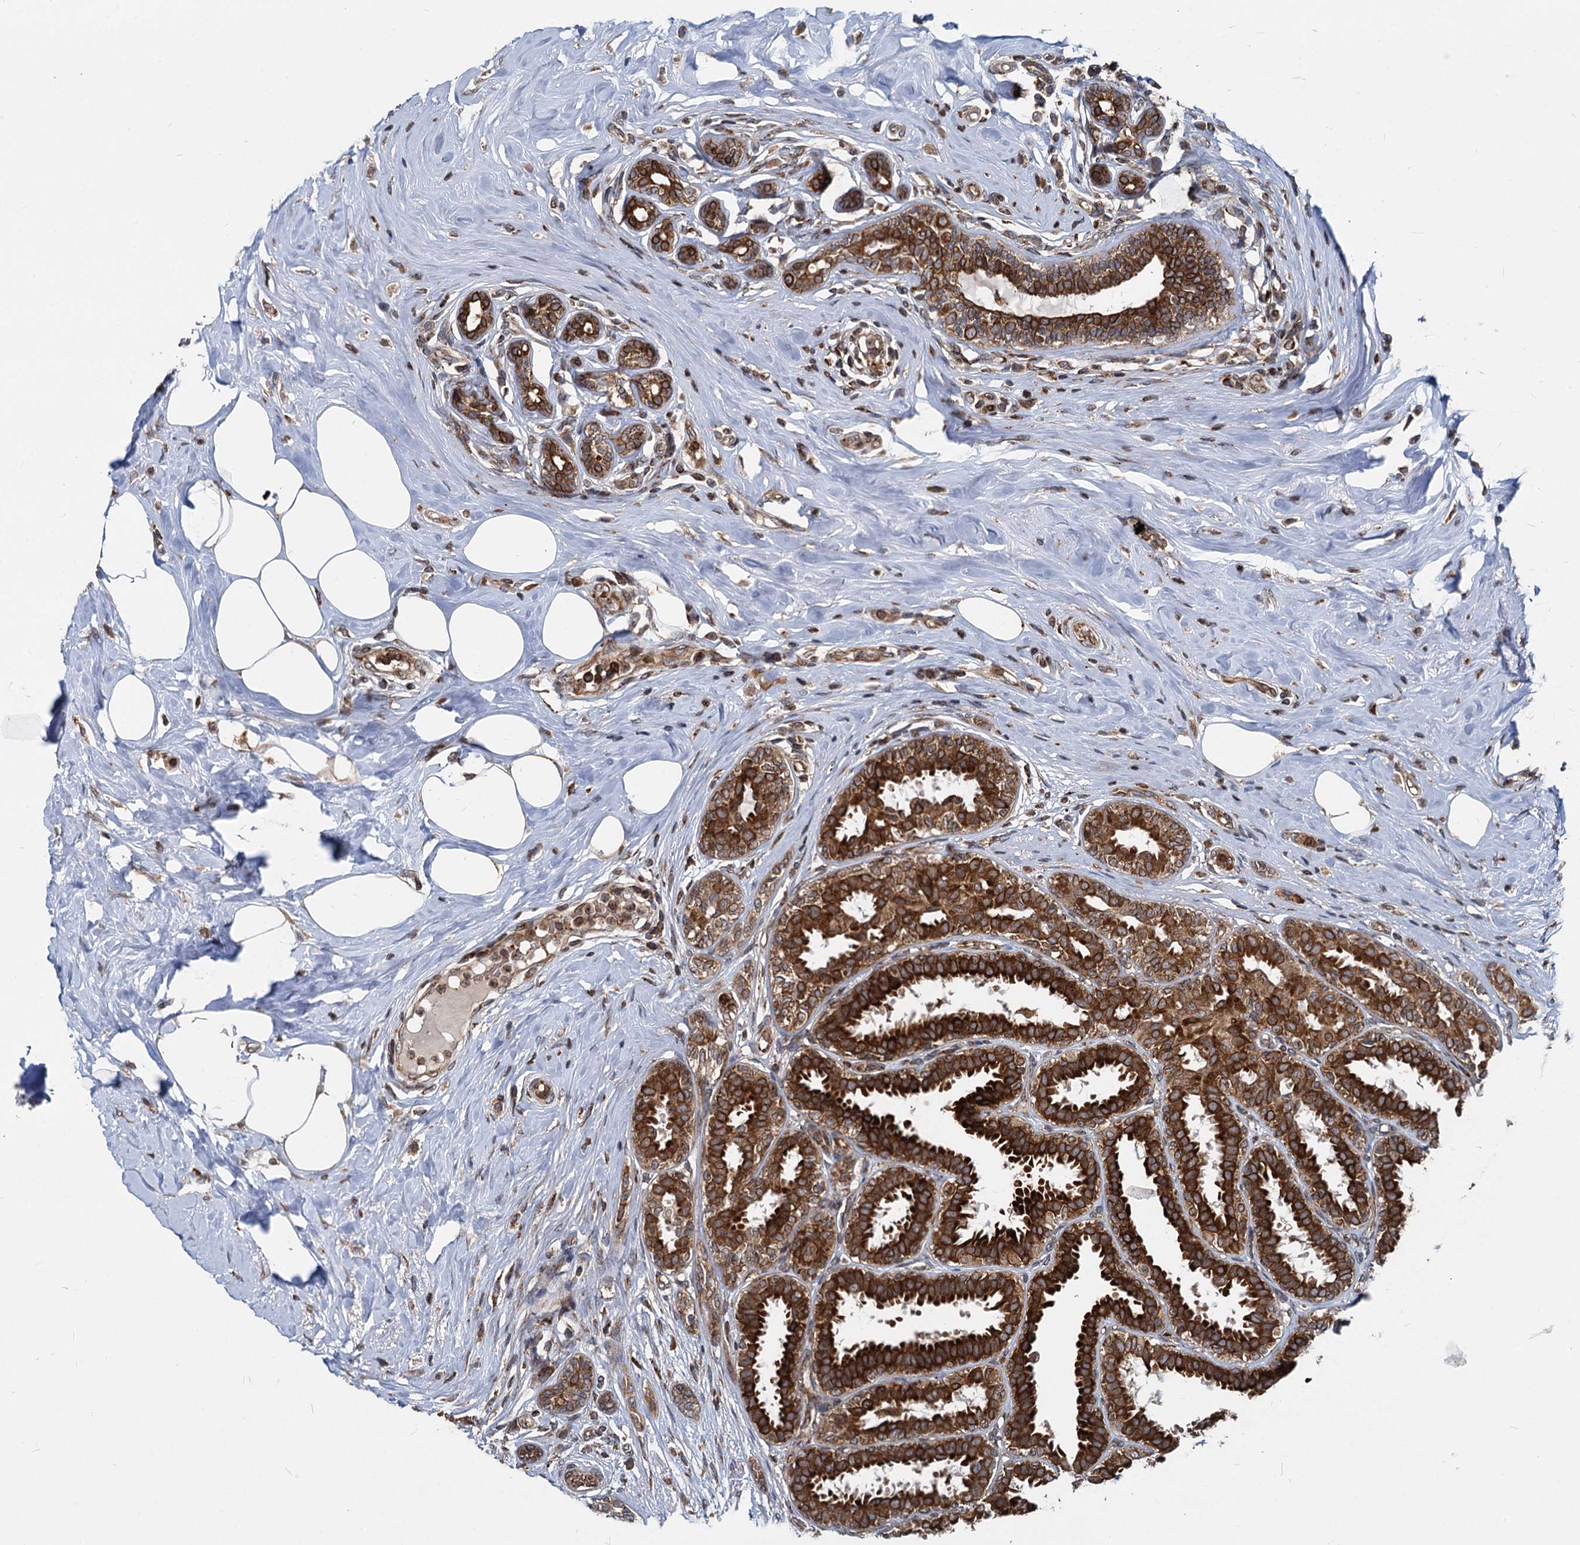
{"staining": {"intensity": "strong", "quantity": ">75%", "location": "cytoplasmic/membranous"}, "tissue": "breast cancer", "cell_type": "Tumor cells", "image_type": "cancer", "snomed": [{"axis": "morphology", "description": "Lobular carcinoma"}, {"axis": "topography", "description": "Breast"}], "caption": "An IHC photomicrograph of neoplastic tissue is shown. Protein staining in brown shows strong cytoplasmic/membranous positivity in breast cancer within tumor cells.", "gene": "STIM1", "patient": {"sex": "female", "age": 51}}